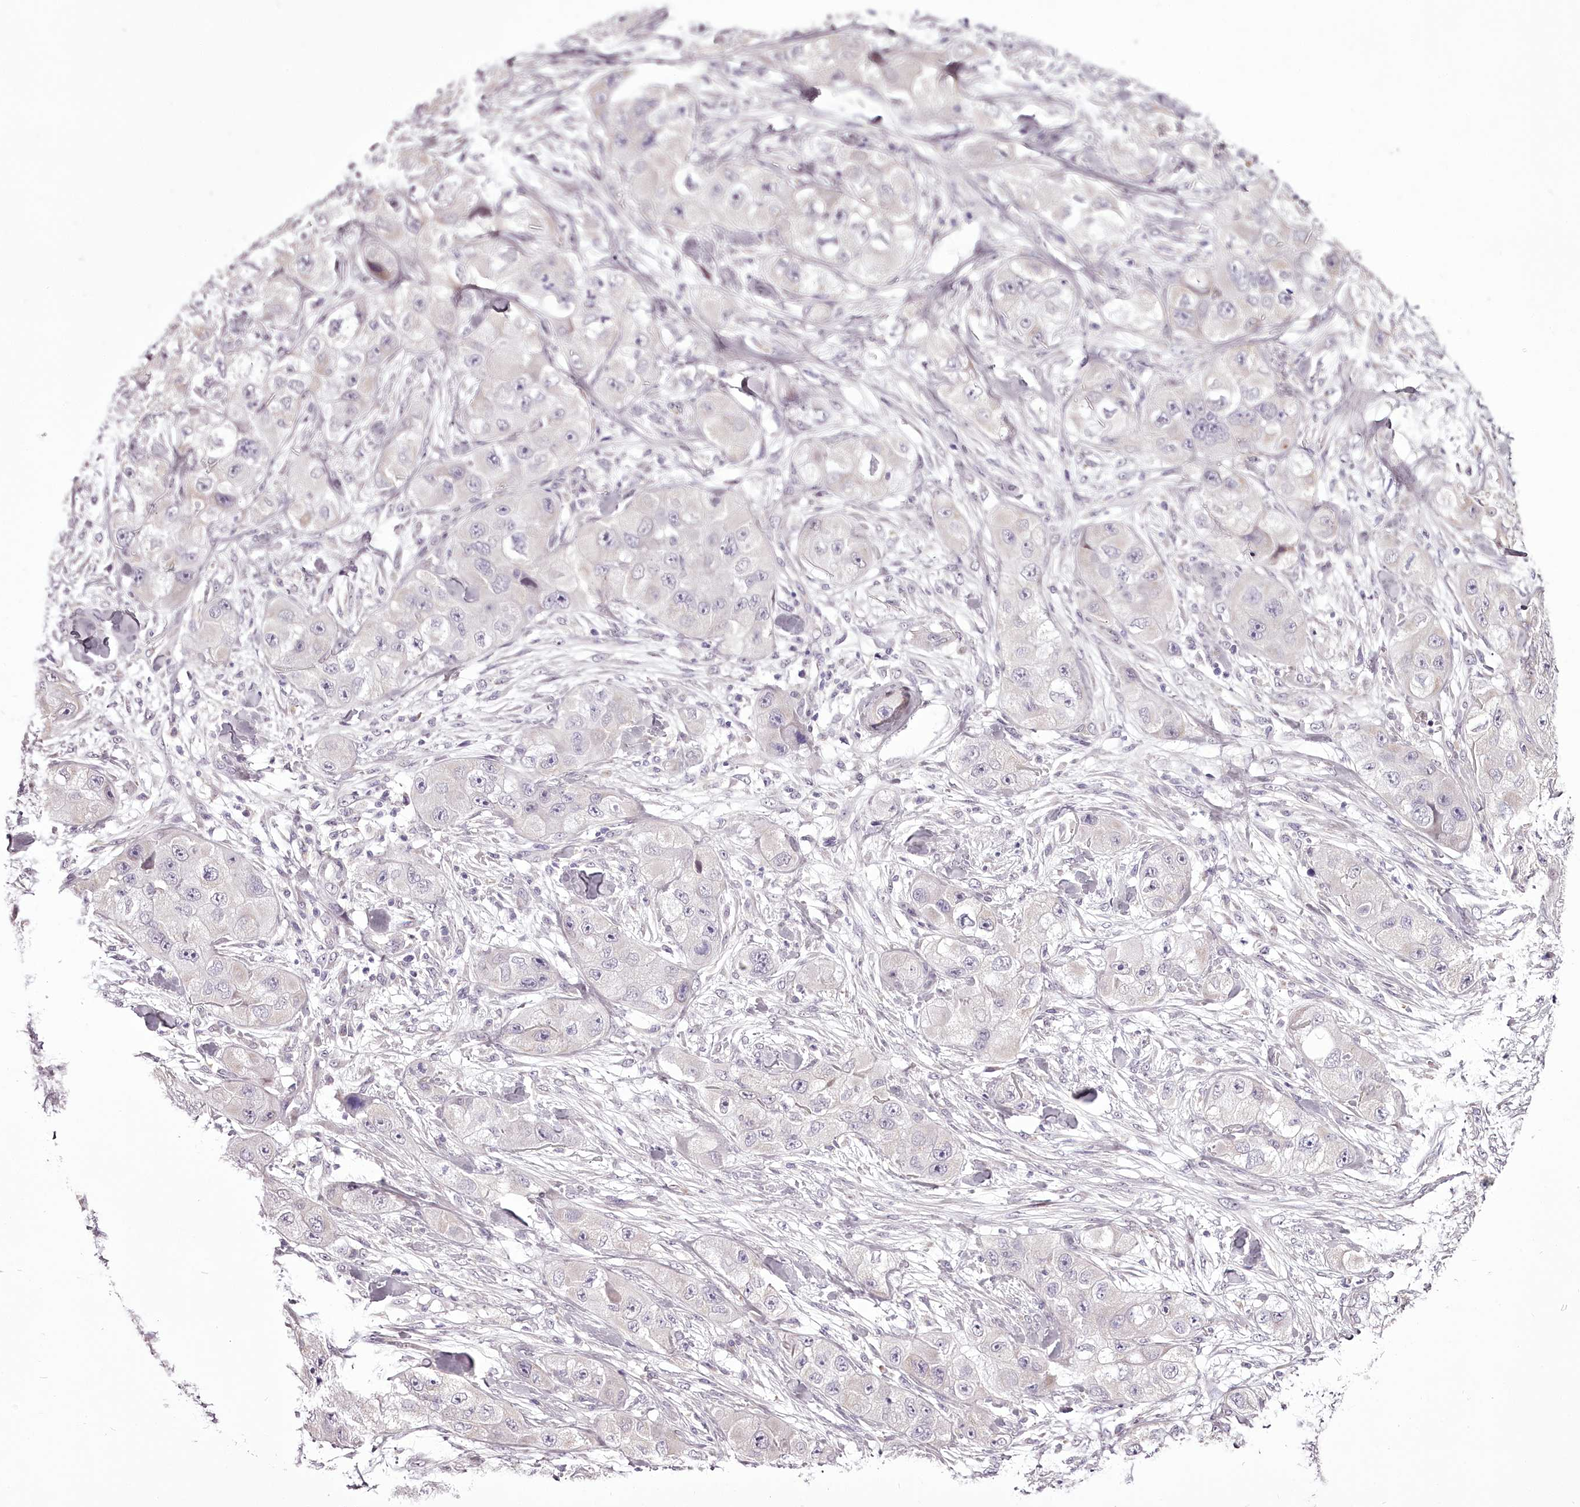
{"staining": {"intensity": "negative", "quantity": "none", "location": "none"}, "tissue": "skin cancer", "cell_type": "Tumor cells", "image_type": "cancer", "snomed": [{"axis": "morphology", "description": "Squamous cell carcinoma, NOS"}, {"axis": "topography", "description": "Skin"}, {"axis": "topography", "description": "Subcutis"}], "caption": "DAB (3,3'-diaminobenzidine) immunohistochemical staining of human skin cancer (squamous cell carcinoma) exhibits no significant expression in tumor cells.", "gene": "C1orf56", "patient": {"sex": "male", "age": 73}}